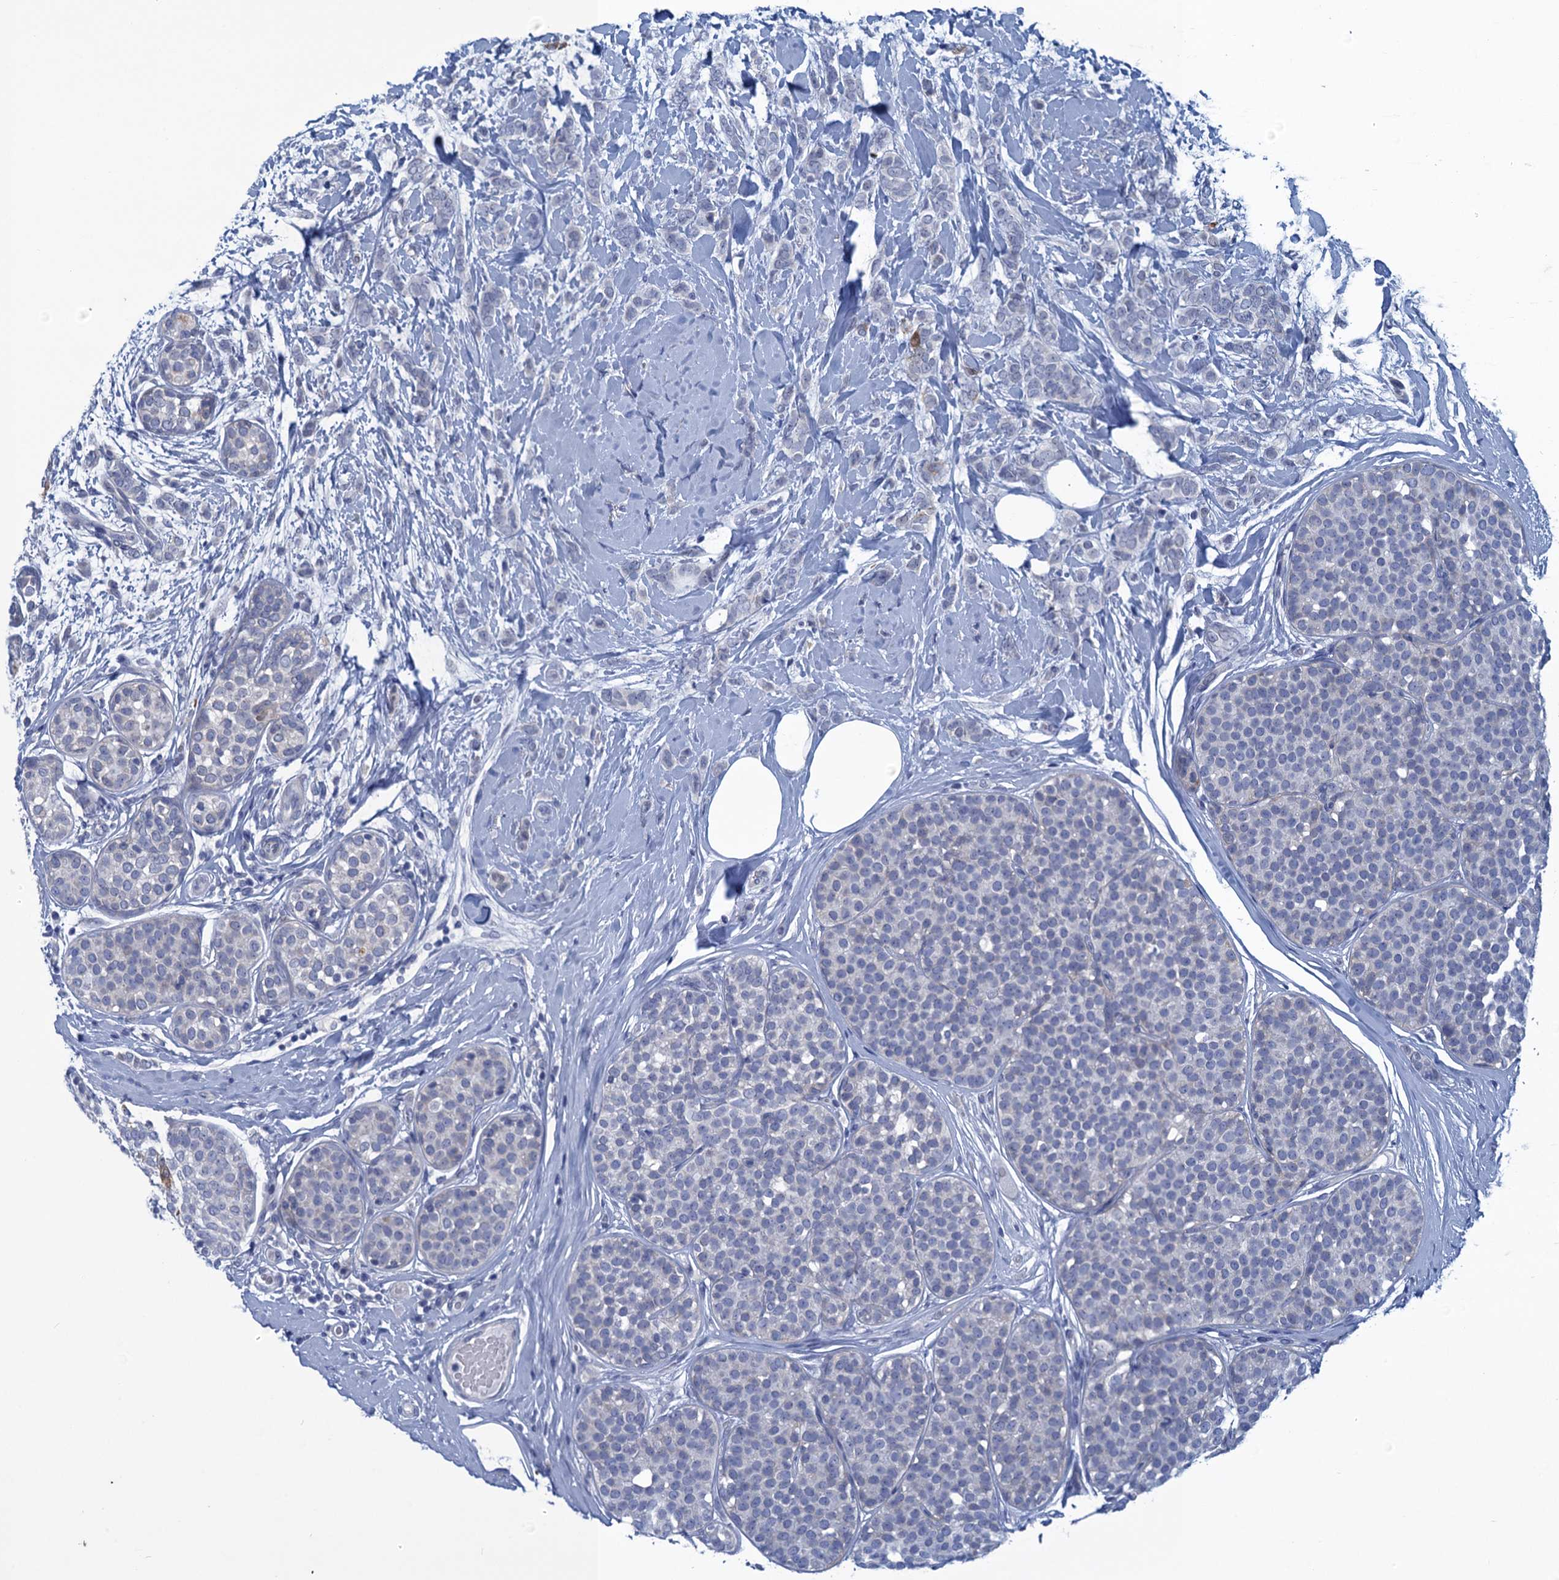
{"staining": {"intensity": "negative", "quantity": "none", "location": "none"}, "tissue": "breast cancer", "cell_type": "Tumor cells", "image_type": "cancer", "snomed": [{"axis": "morphology", "description": "Lobular carcinoma, in situ"}, {"axis": "morphology", "description": "Lobular carcinoma"}, {"axis": "topography", "description": "Breast"}], "caption": "Immunohistochemical staining of human breast cancer (lobular carcinoma) shows no significant staining in tumor cells.", "gene": "SCEL", "patient": {"sex": "female", "age": 41}}